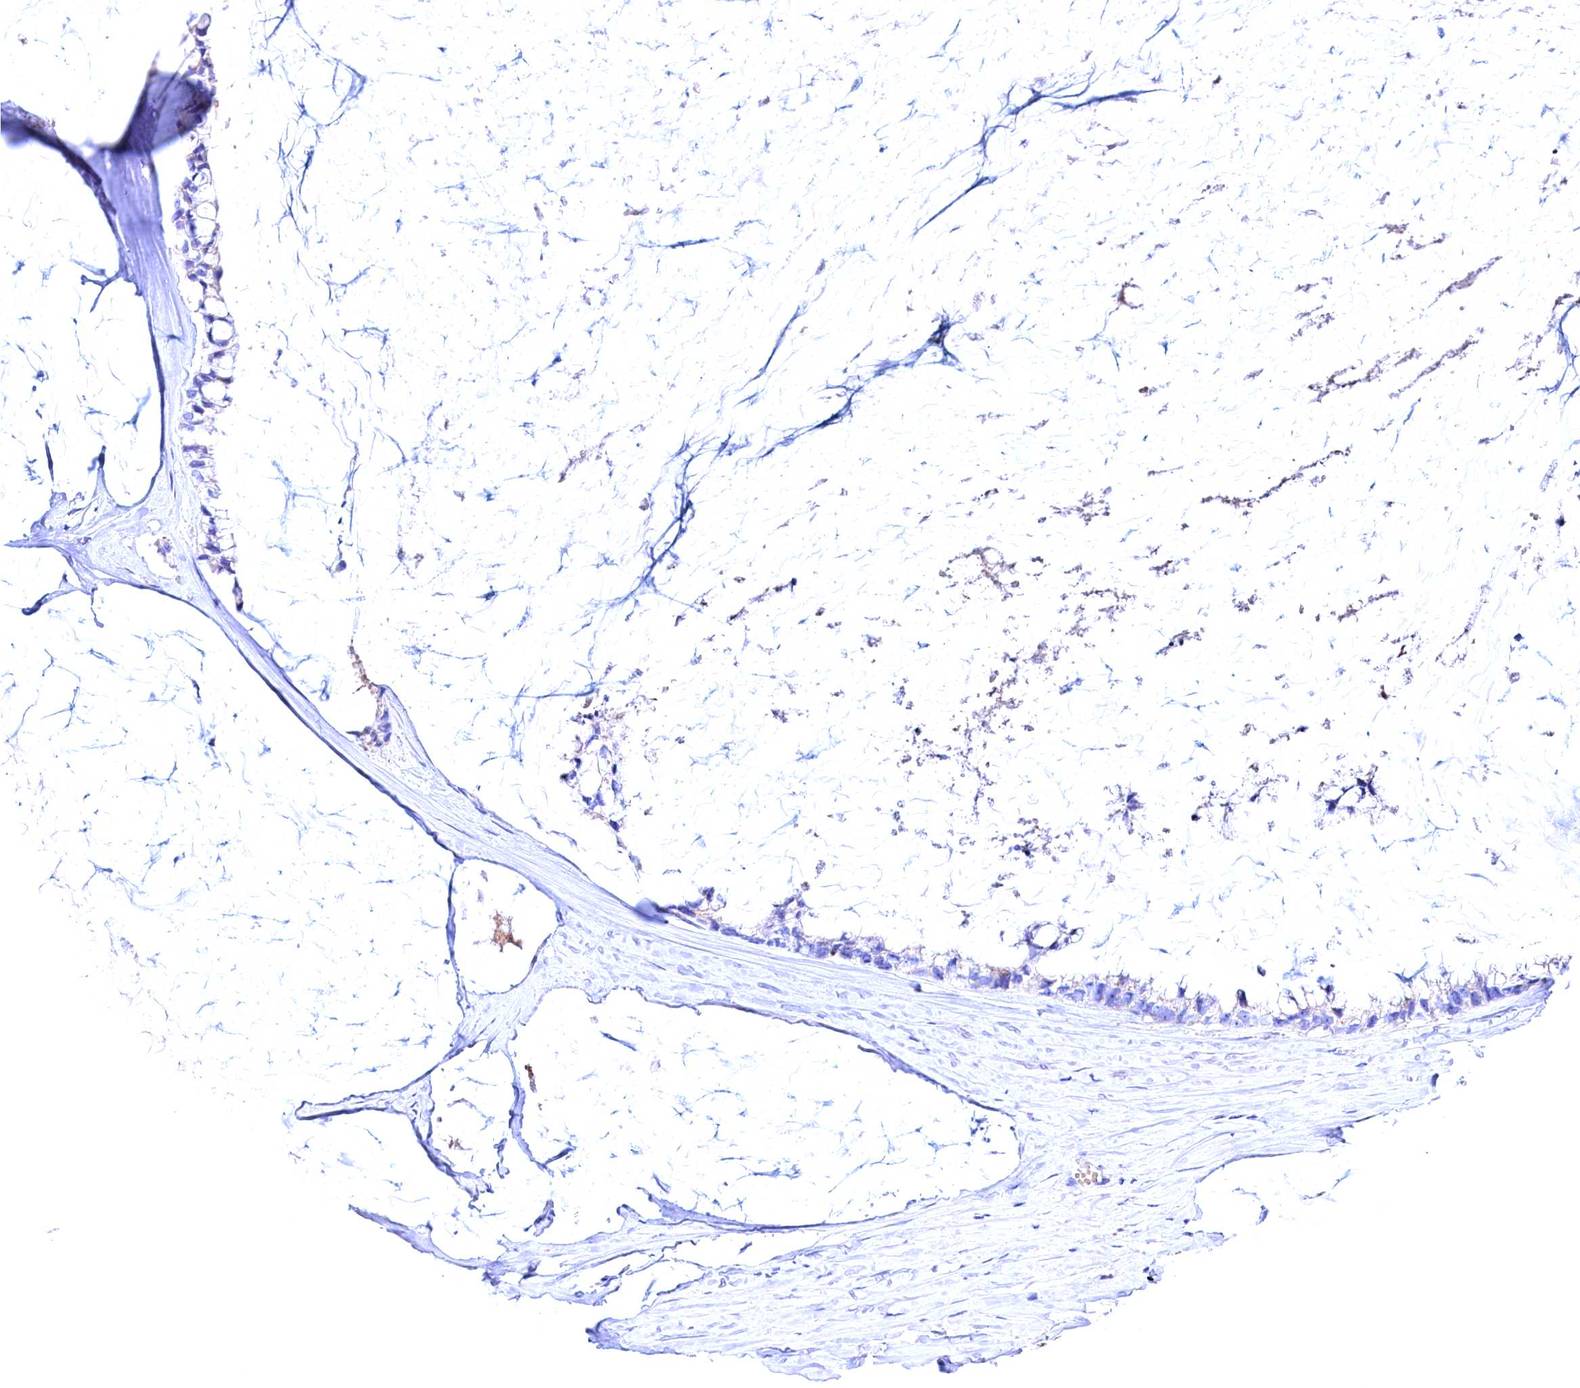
{"staining": {"intensity": "negative", "quantity": "none", "location": "none"}, "tissue": "ovarian cancer", "cell_type": "Tumor cells", "image_type": "cancer", "snomed": [{"axis": "morphology", "description": "Cystadenocarcinoma, mucinous, NOS"}, {"axis": "topography", "description": "Ovary"}], "caption": "A photomicrograph of ovarian cancer (mucinous cystadenocarcinoma) stained for a protein shows no brown staining in tumor cells. (Immunohistochemistry, brightfield microscopy, high magnification).", "gene": "GPR108", "patient": {"sex": "female", "age": 39}}